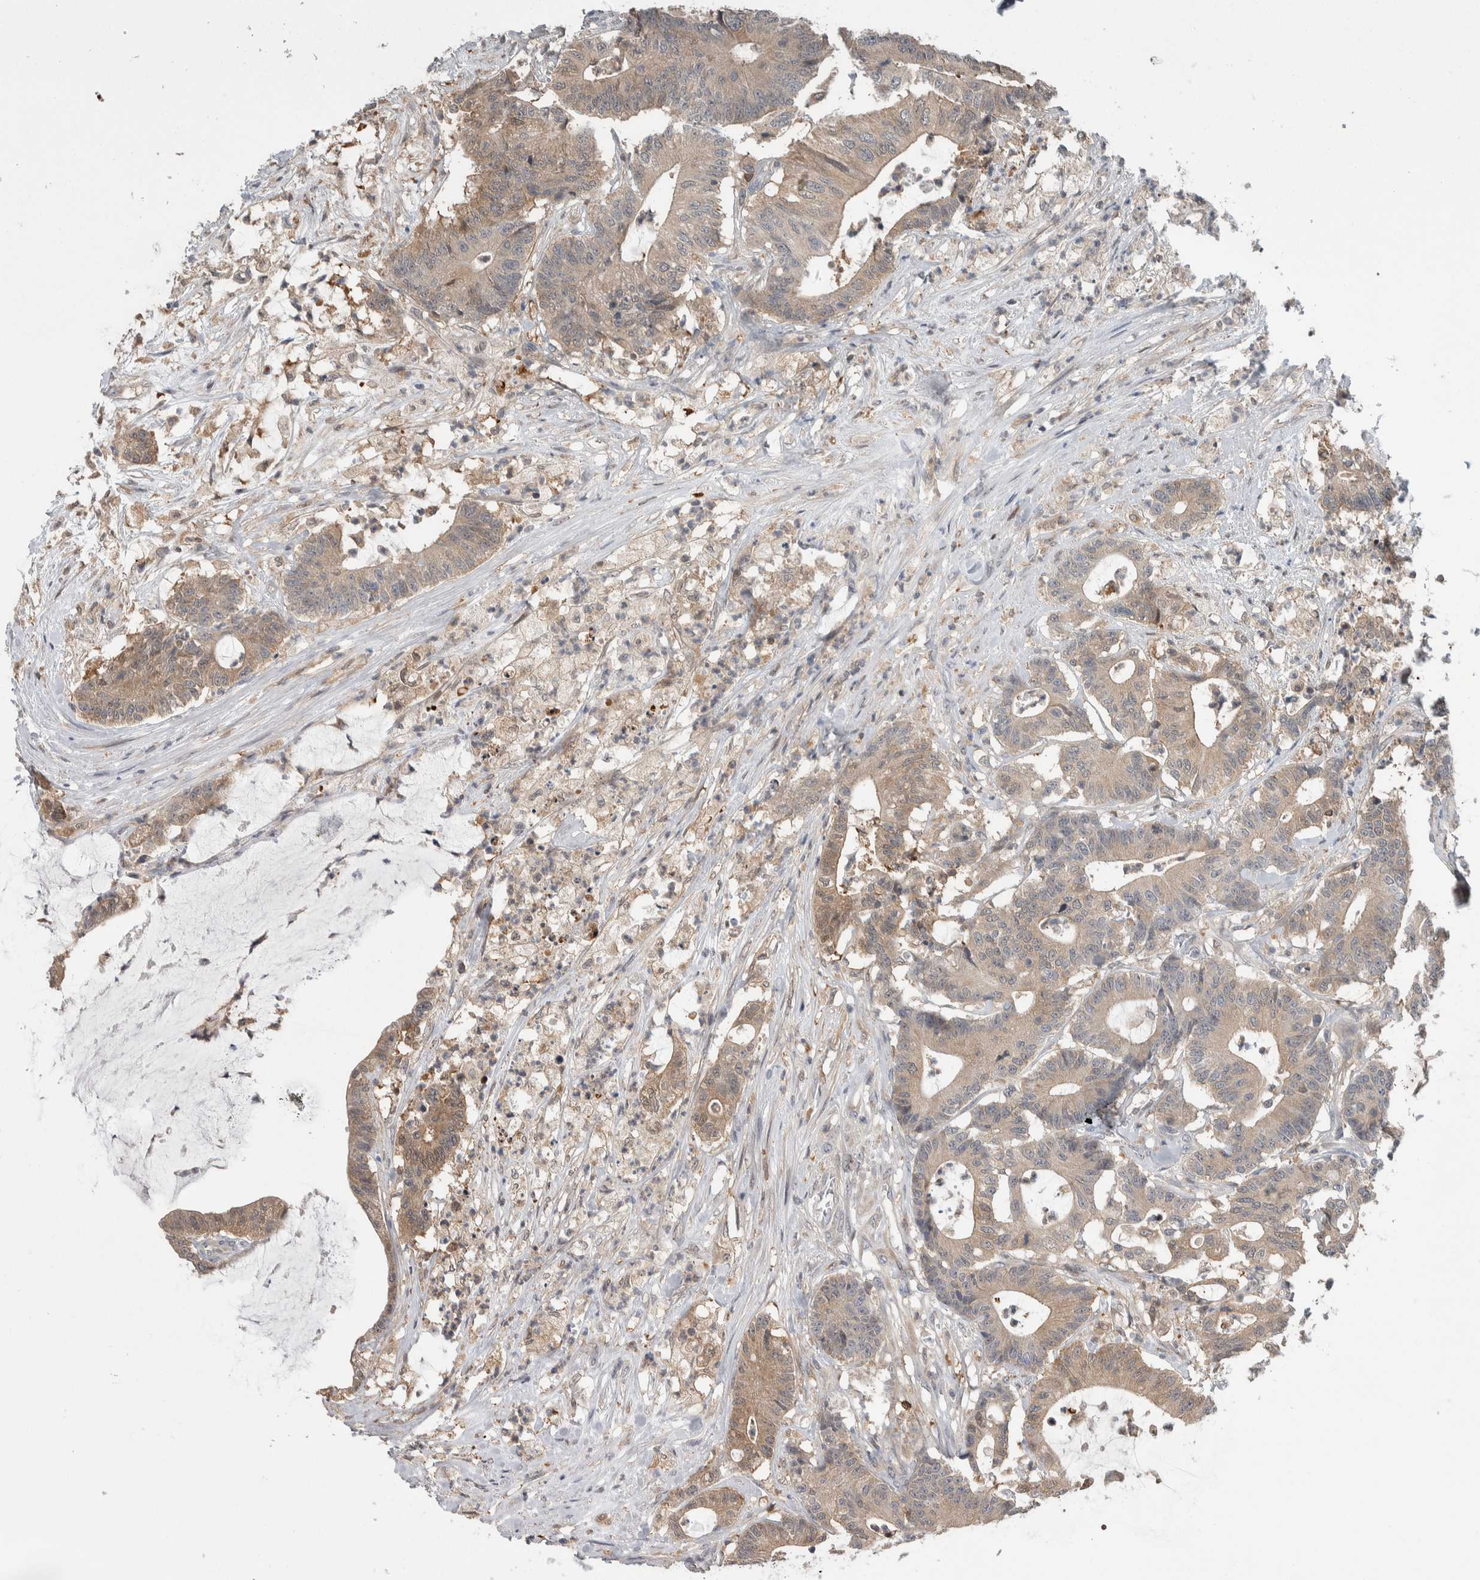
{"staining": {"intensity": "moderate", "quantity": ">75%", "location": "cytoplasmic/membranous"}, "tissue": "colorectal cancer", "cell_type": "Tumor cells", "image_type": "cancer", "snomed": [{"axis": "morphology", "description": "Adenocarcinoma, NOS"}, {"axis": "topography", "description": "Colon"}], "caption": "Brown immunohistochemical staining in colorectal adenocarcinoma displays moderate cytoplasmic/membranous positivity in about >75% of tumor cells.", "gene": "HTATIP2", "patient": {"sex": "female", "age": 84}}